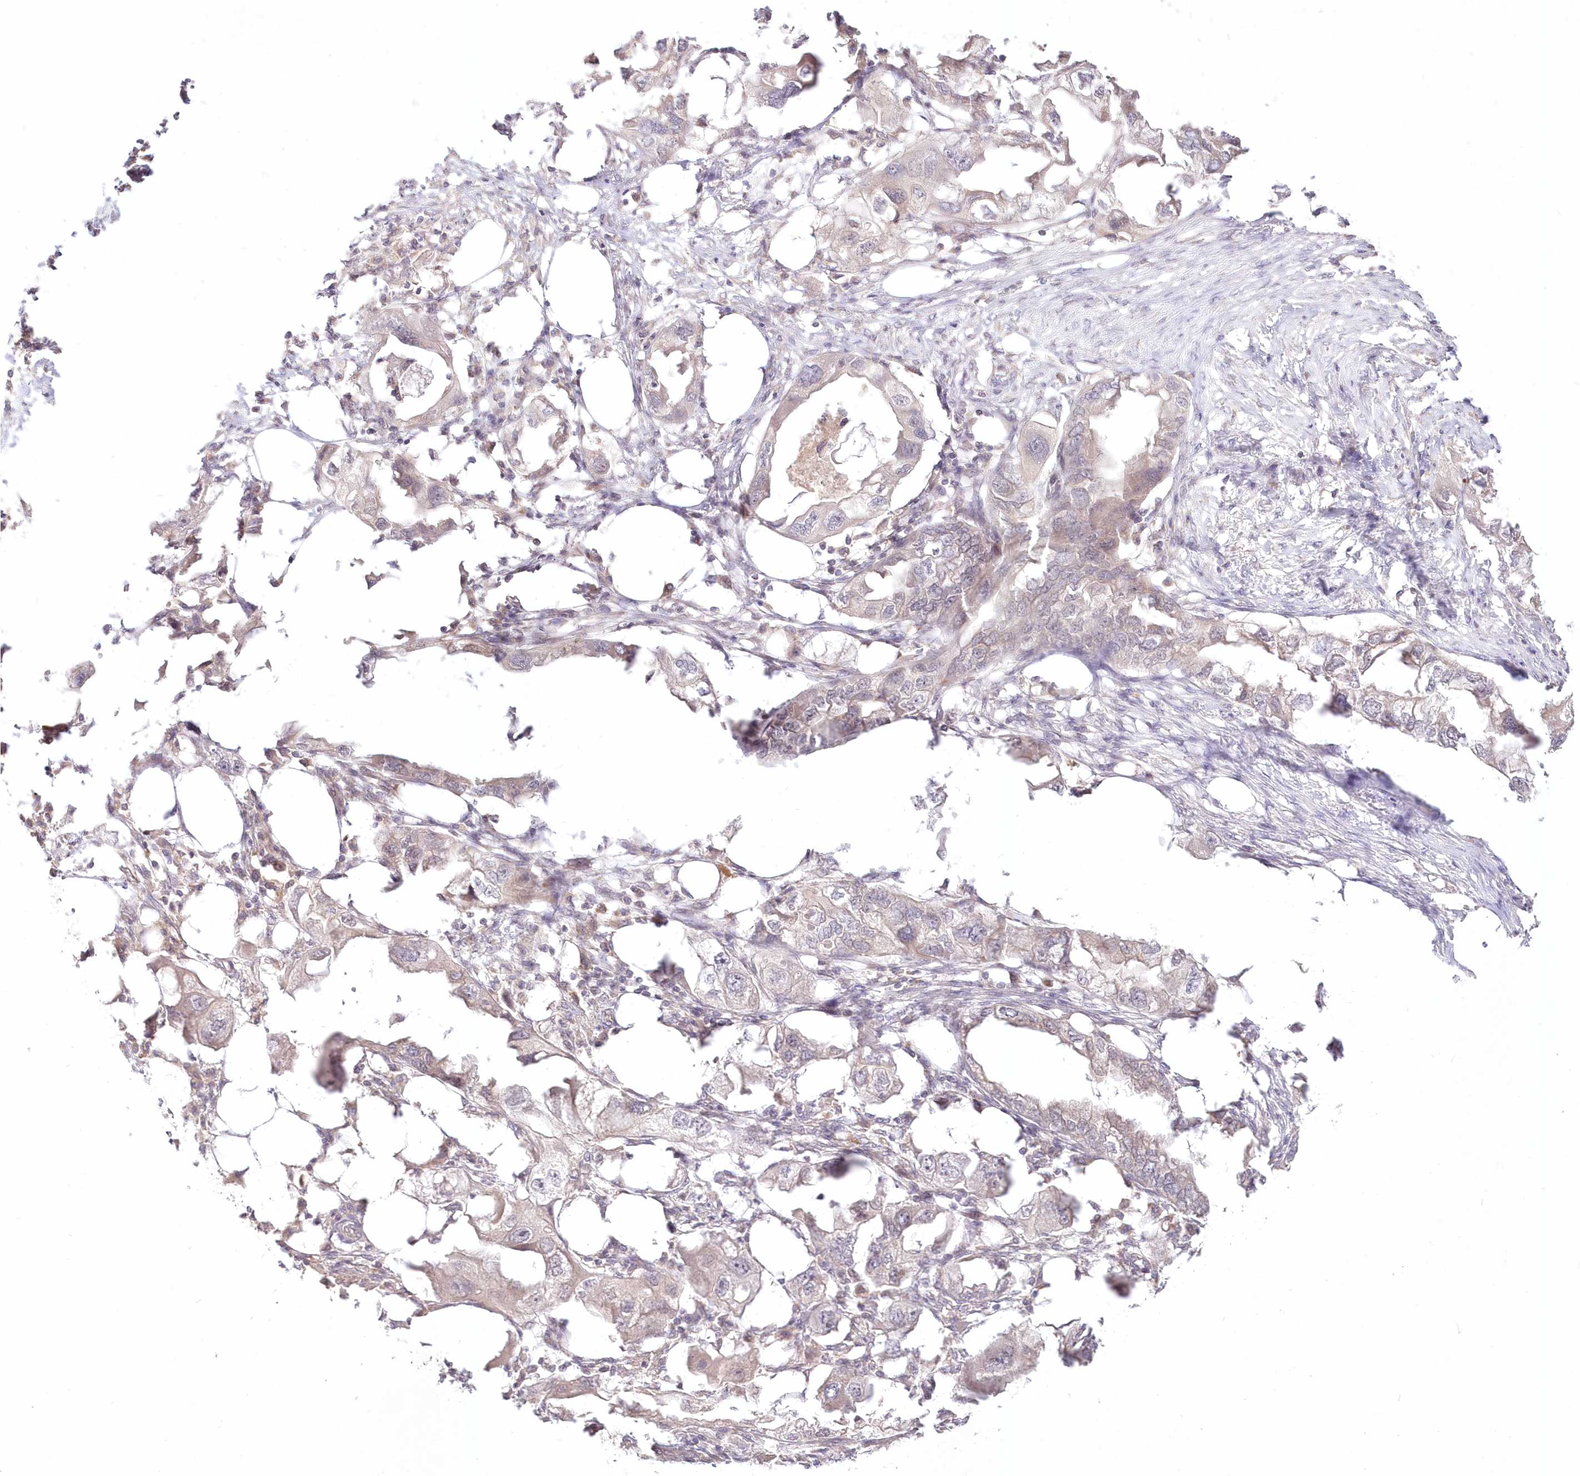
{"staining": {"intensity": "negative", "quantity": "none", "location": "none"}, "tissue": "endometrial cancer", "cell_type": "Tumor cells", "image_type": "cancer", "snomed": [{"axis": "morphology", "description": "Adenocarcinoma, NOS"}, {"axis": "morphology", "description": "Adenocarcinoma, metastatic, NOS"}, {"axis": "topography", "description": "Adipose tissue"}, {"axis": "topography", "description": "Endometrium"}], "caption": "DAB (3,3'-diaminobenzidine) immunohistochemical staining of human endometrial cancer reveals no significant staining in tumor cells.", "gene": "MTMR3", "patient": {"sex": "female", "age": 67}}